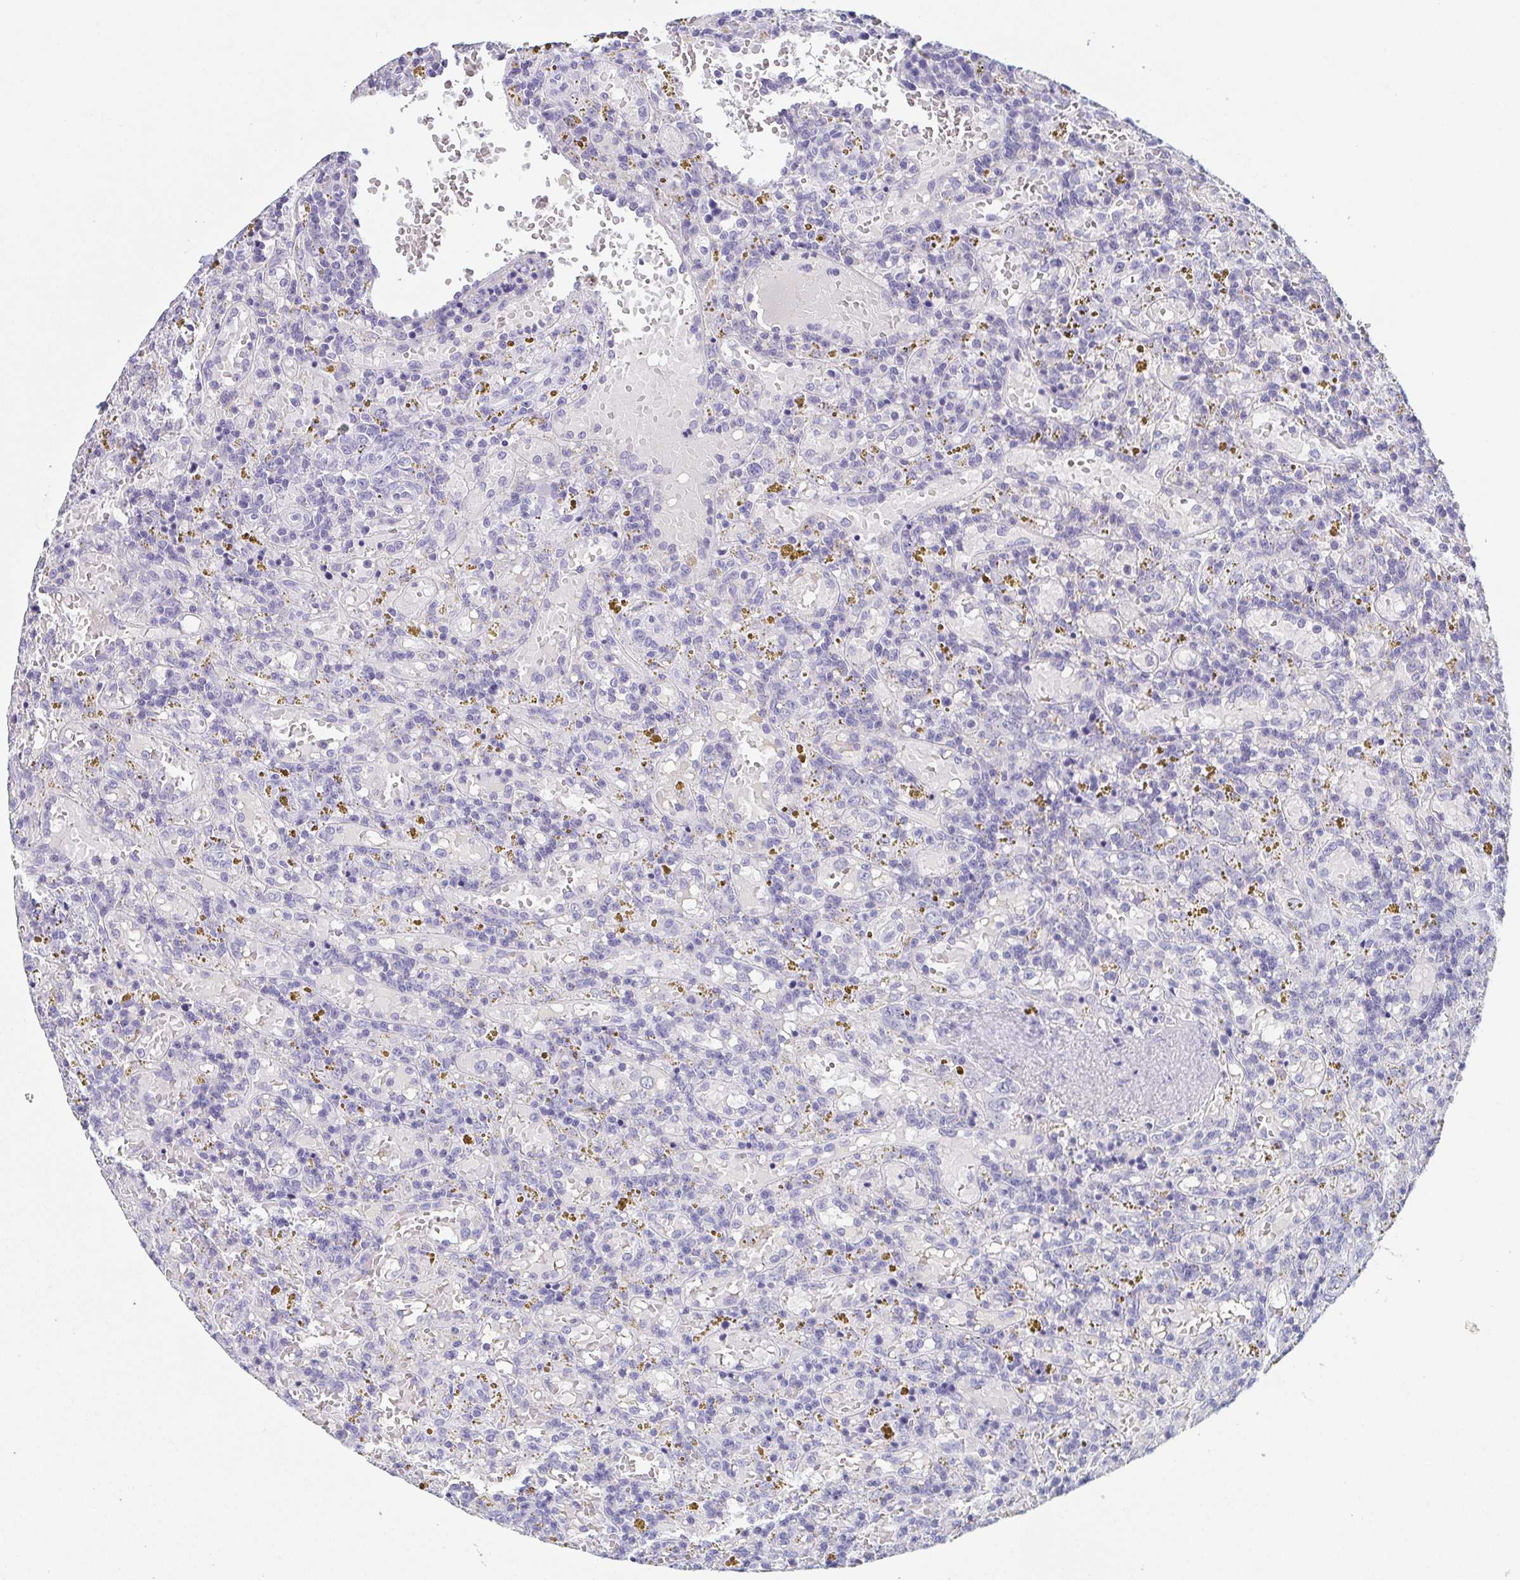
{"staining": {"intensity": "negative", "quantity": "none", "location": "none"}, "tissue": "lymphoma", "cell_type": "Tumor cells", "image_type": "cancer", "snomed": [{"axis": "morphology", "description": "Malignant lymphoma, non-Hodgkin's type, Low grade"}, {"axis": "topography", "description": "Spleen"}], "caption": "Protein analysis of malignant lymphoma, non-Hodgkin's type (low-grade) demonstrates no significant positivity in tumor cells. The staining was performed using DAB to visualize the protein expression in brown, while the nuclei were stained in blue with hematoxylin (Magnification: 20x).", "gene": "REG4", "patient": {"sex": "female", "age": 65}}